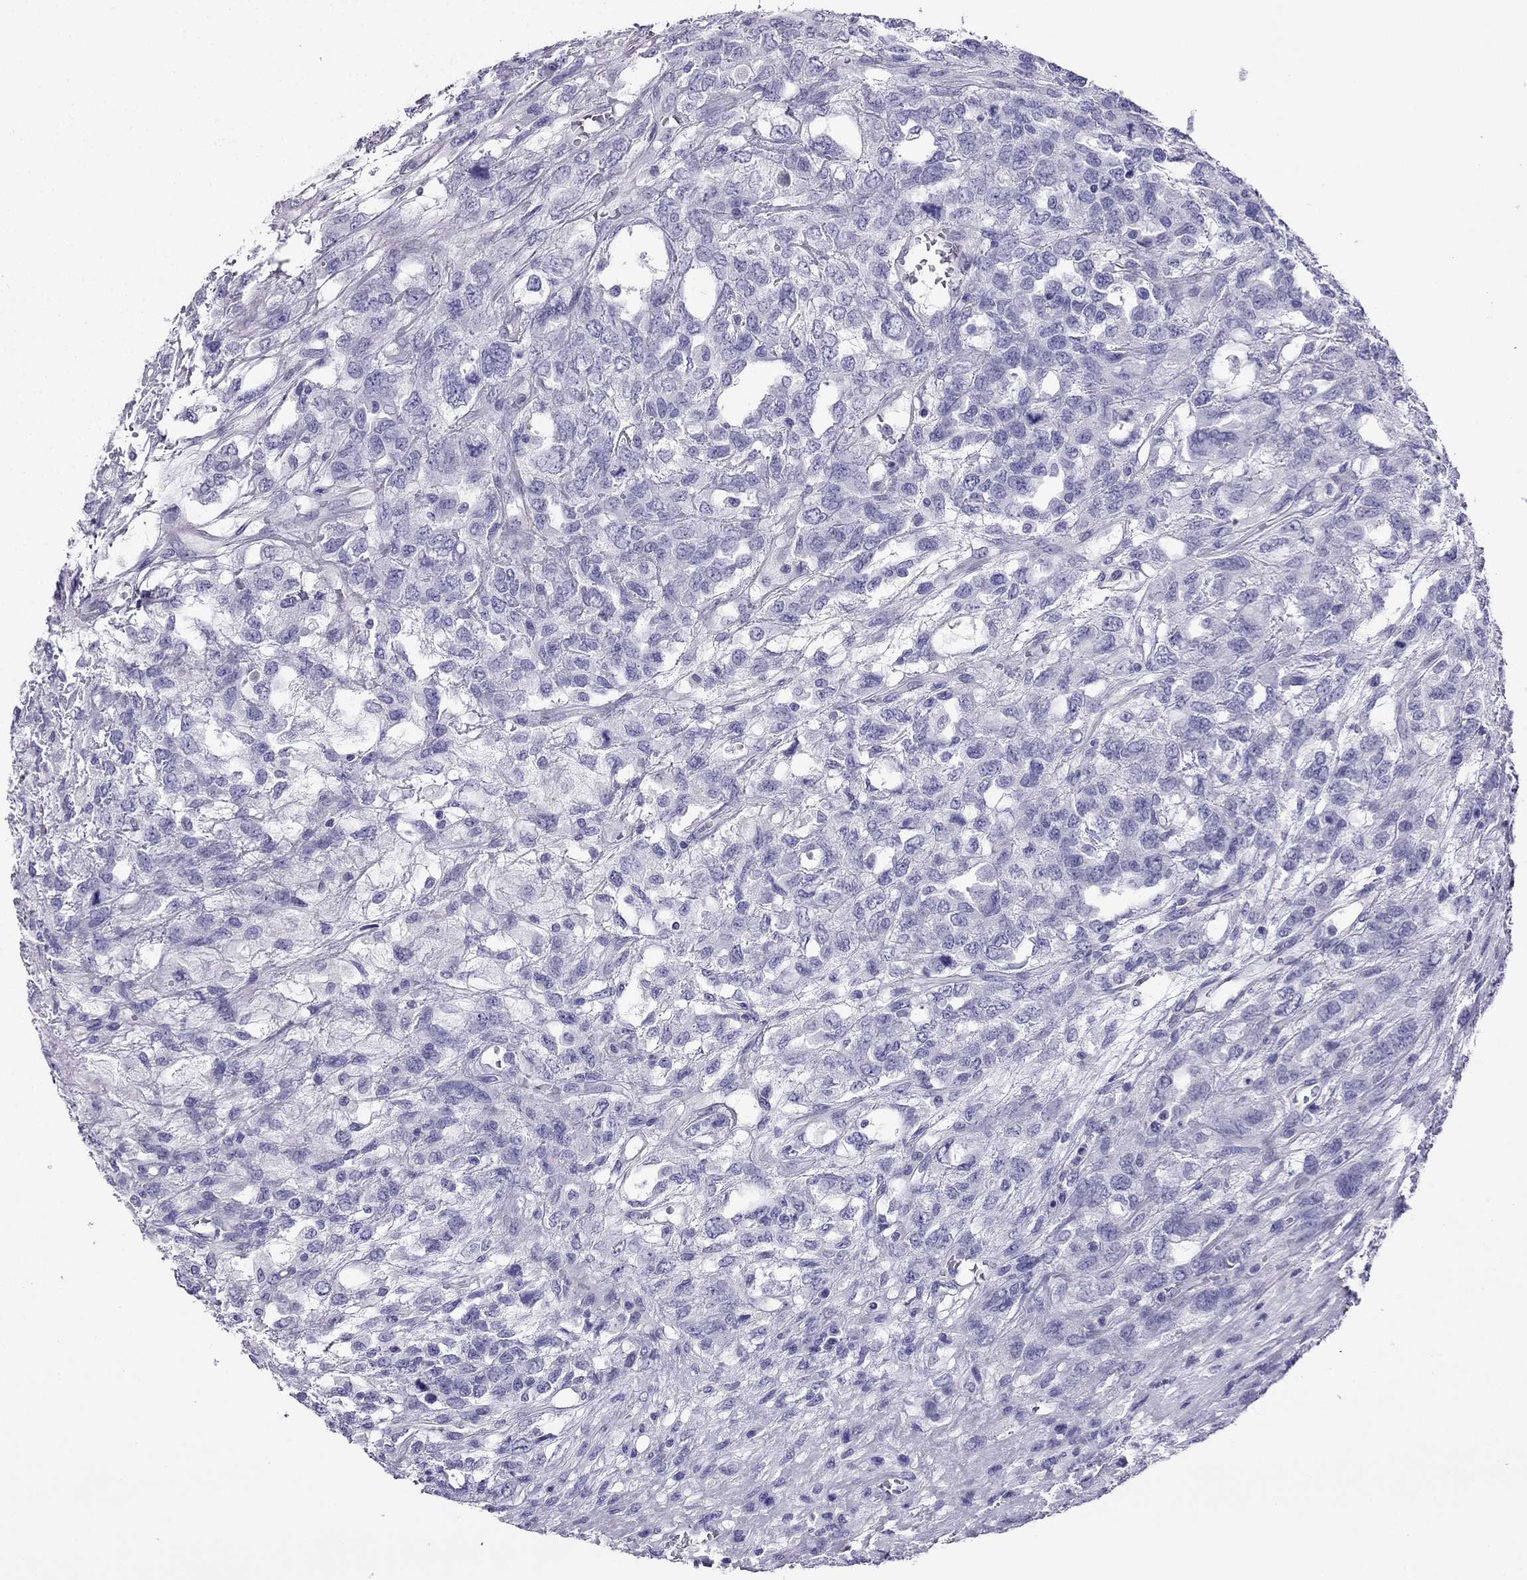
{"staining": {"intensity": "negative", "quantity": "none", "location": "none"}, "tissue": "testis cancer", "cell_type": "Tumor cells", "image_type": "cancer", "snomed": [{"axis": "morphology", "description": "Seminoma, NOS"}, {"axis": "topography", "description": "Testis"}], "caption": "Immunohistochemistry (IHC) micrograph of human testis cancer stained for a protein (brown), which reveals no positivity in tumor cells.", "gene": "KCNJ10", "patient": {"sex": "male", "age": 52}}